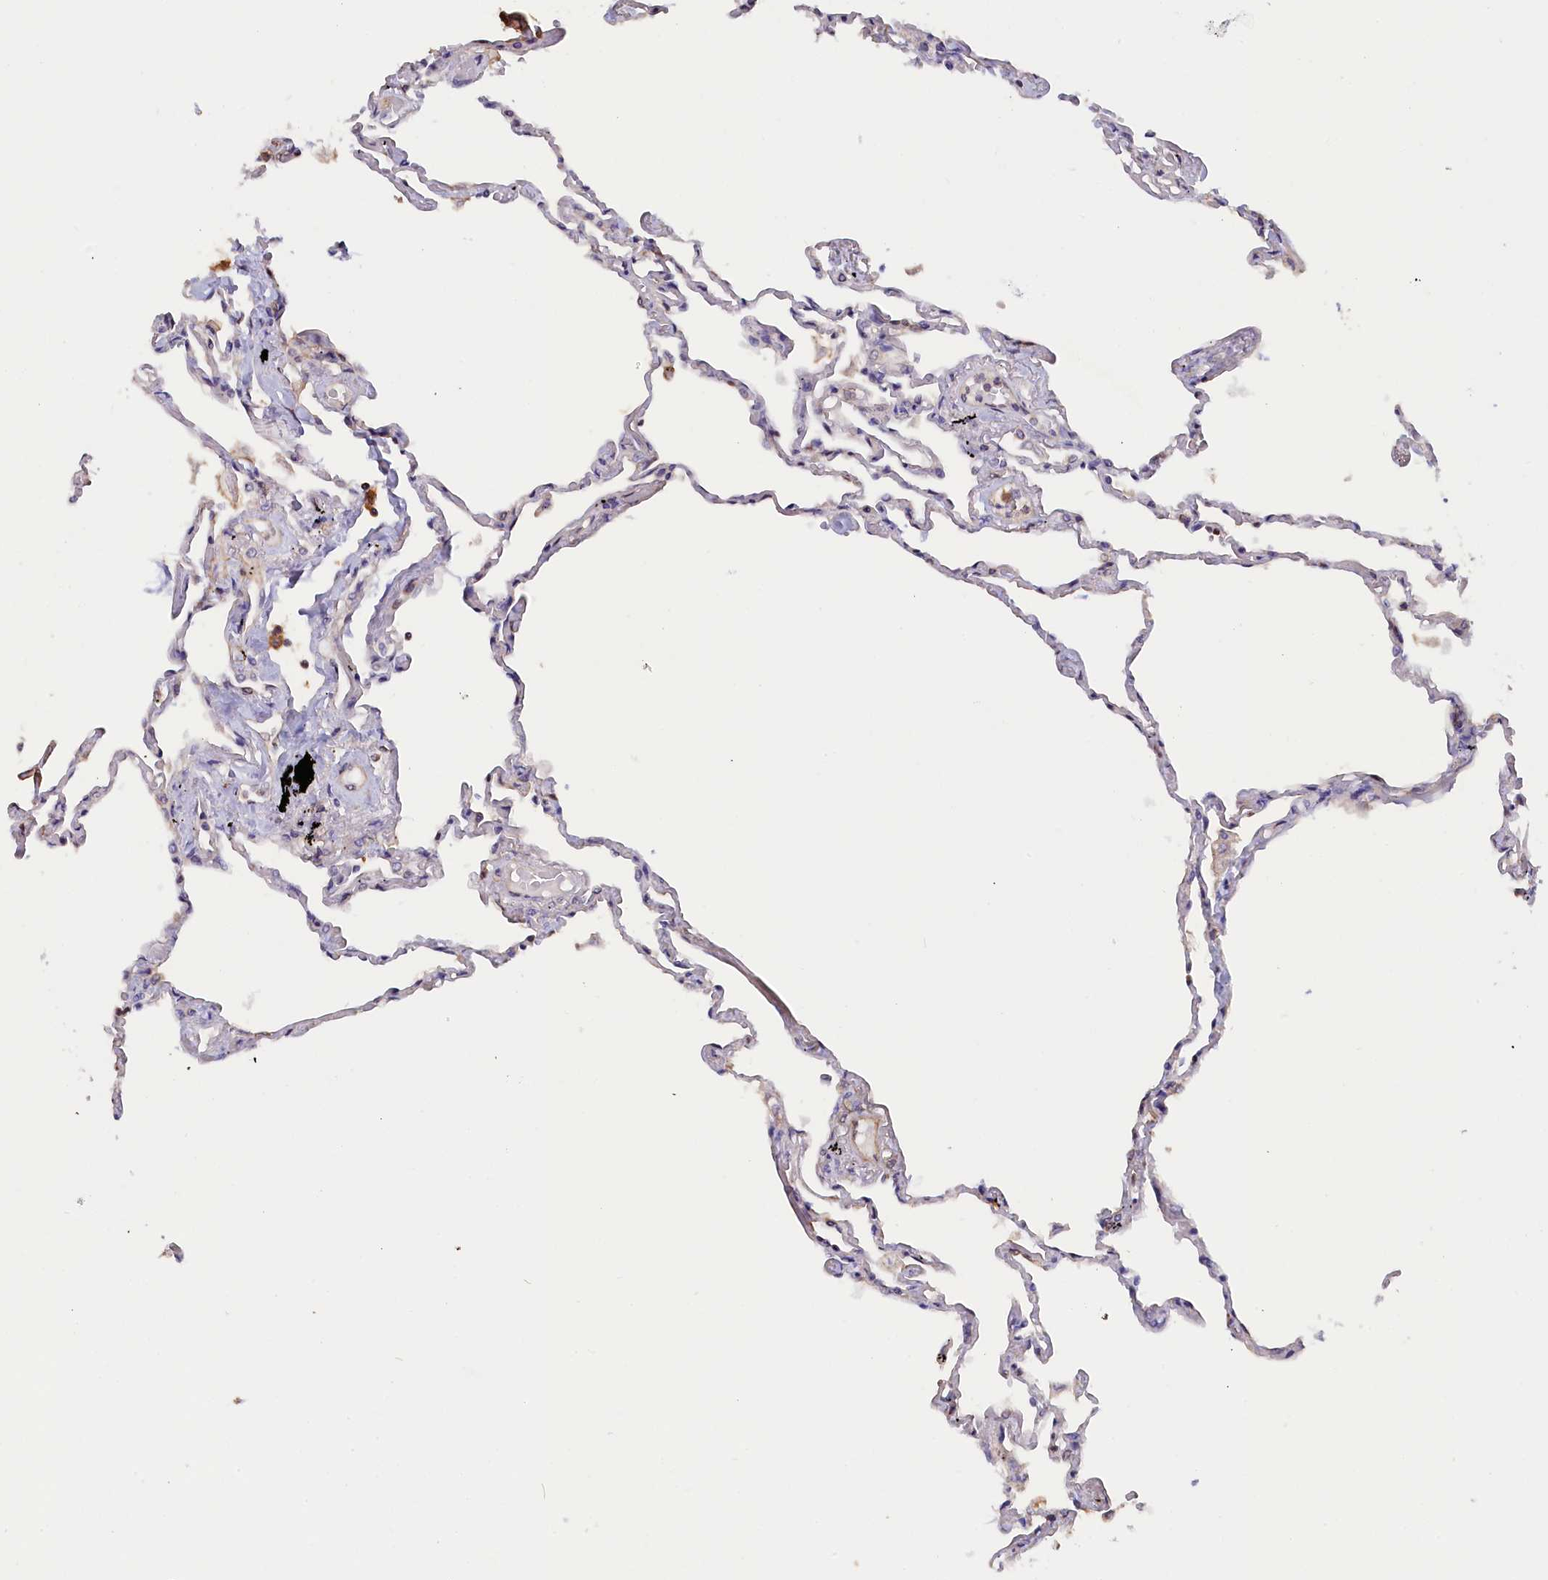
{"staining": {"intensity": "moderate", "quantity": "<25%", "location": "cytoplasmic/membranous"}, "tissue": "lung", "cell_type": "Alveolar cells", "image_type": "normal", "snomed": [{"axis": "morphology", "description": "Normal tissue, NOS"}, {"axis": "topography", "description": "Lung"}], "caption": "Immunohistochemical staining of normal human lung demonstrates moderate cytoplasmic/membranous protein expression in about <25% of alveolar cells.", "gene": "JPT2", "patient": {"sex": "female", "age": 67}}